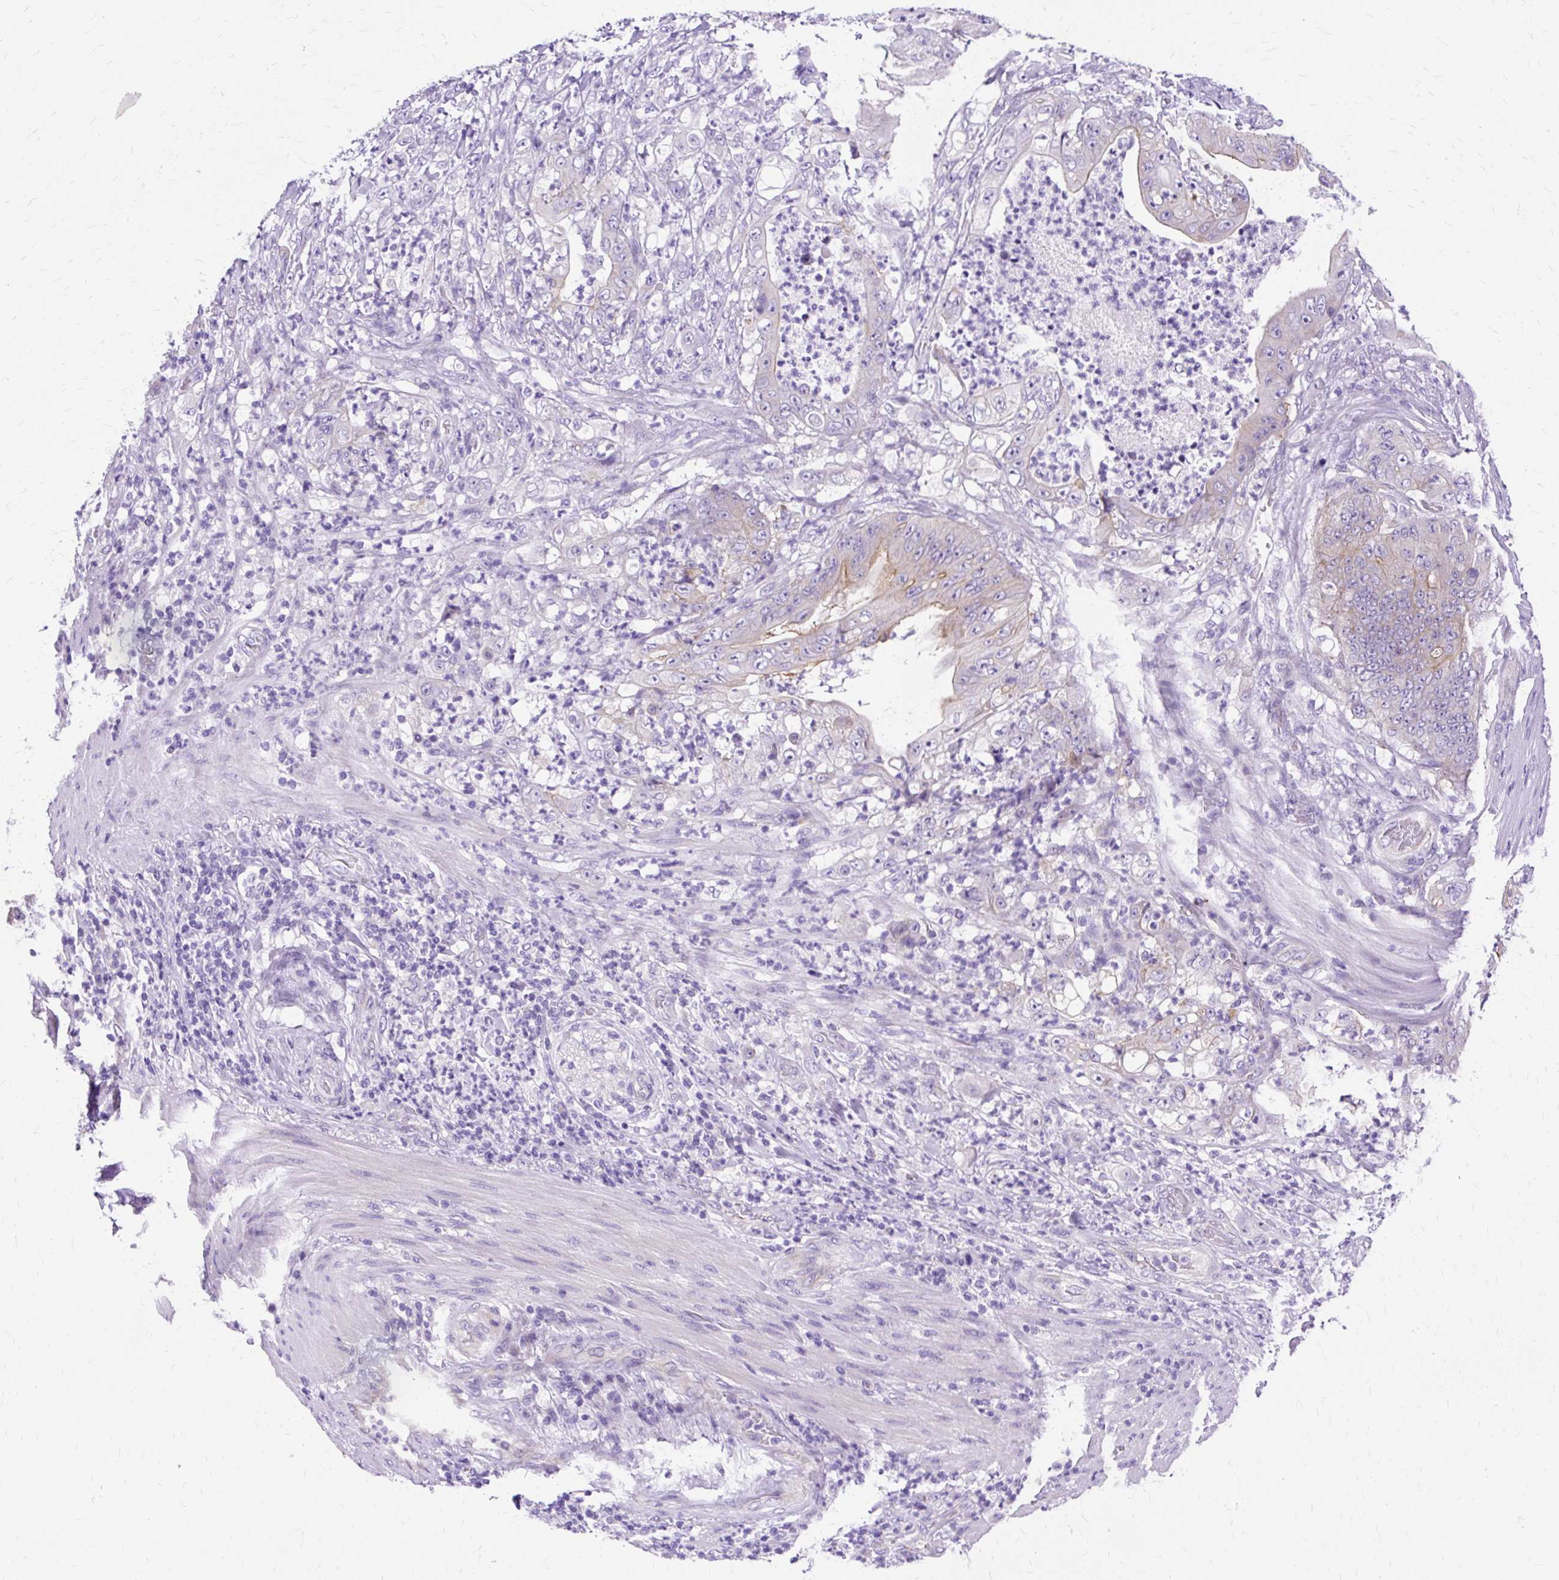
{"staining": {"intensity": "weak", "quantity": "<25%", "location": "cytoplasmic/membranous"}, "tissue": "stomach cancer", "cell_type": "Tumor cells", "image_type": "cancer", "snomed": [{"axis": "morphology", "description": "Adenocarcinoma, NOS"}, {"axis": "topography", "description": "Stomach"}], "caption": "Immunohistochemistry (IHC) of human stomach cancer (adenocarcinoma) exhibits no staining in tumor cells.", "gene": "MYO6", "patient": {"sex": "female", "age": 73}}